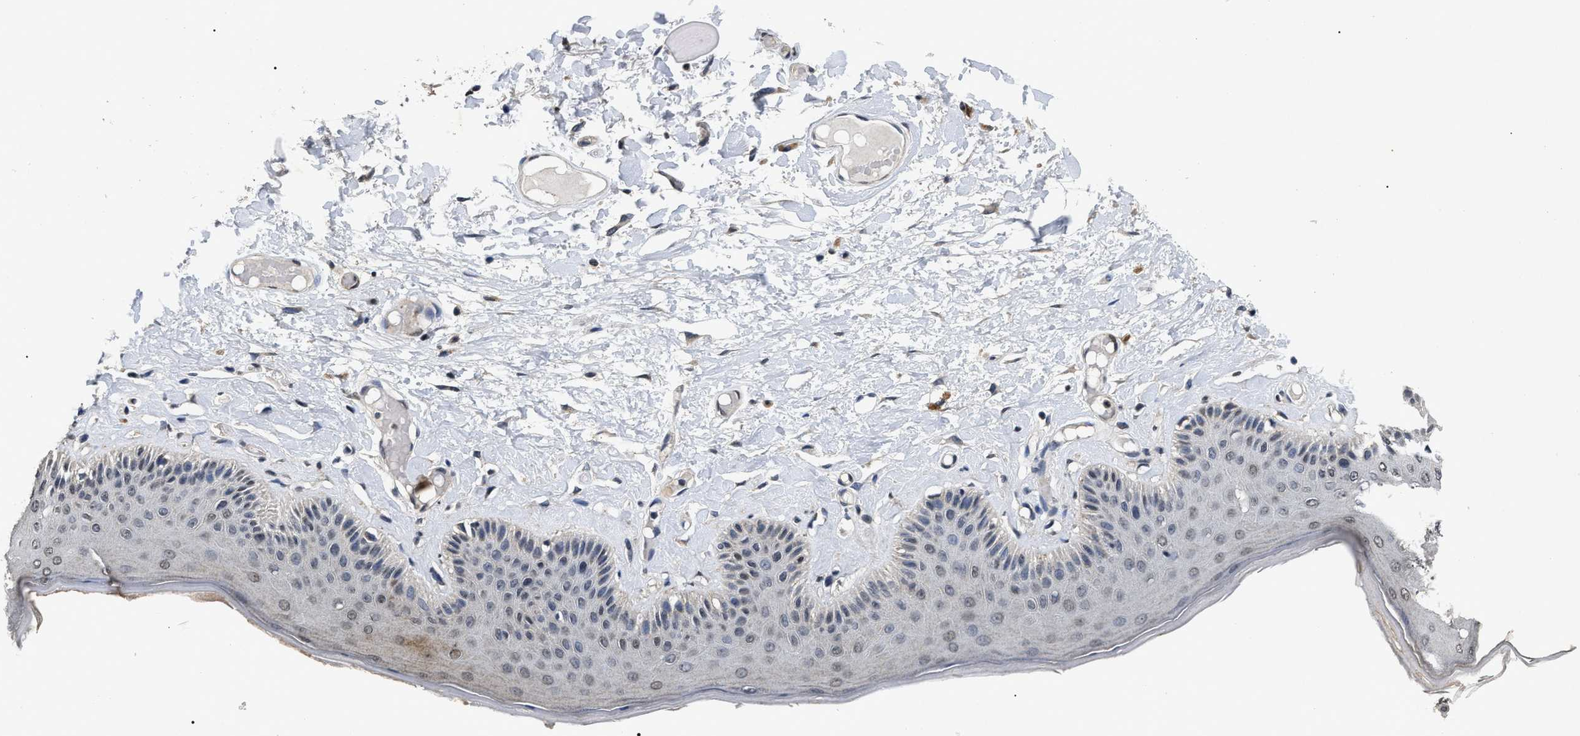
{"staining": {"intensity": "weak", "quantity": "<25%", "location": "cytoplasmic/membranous,nuclear"}, "tissue": "skin", "cell_type": "Epidermal cells", "image_type": "normal", "snomed": [{"axis": "morphology", "description": "Normal tissue, NOS"}, {"axis": "topography", "description": "Vulva"}], "caption": "This is a photomicrograph of IHC staining of unremarkable skin, which shows no expression in epidermal cells. (Immunohistochemistry (ihc), brightfield microscopy, high magnification).", "gene": "ANP32E", "patient": {"sex": "female", "age": 73}}